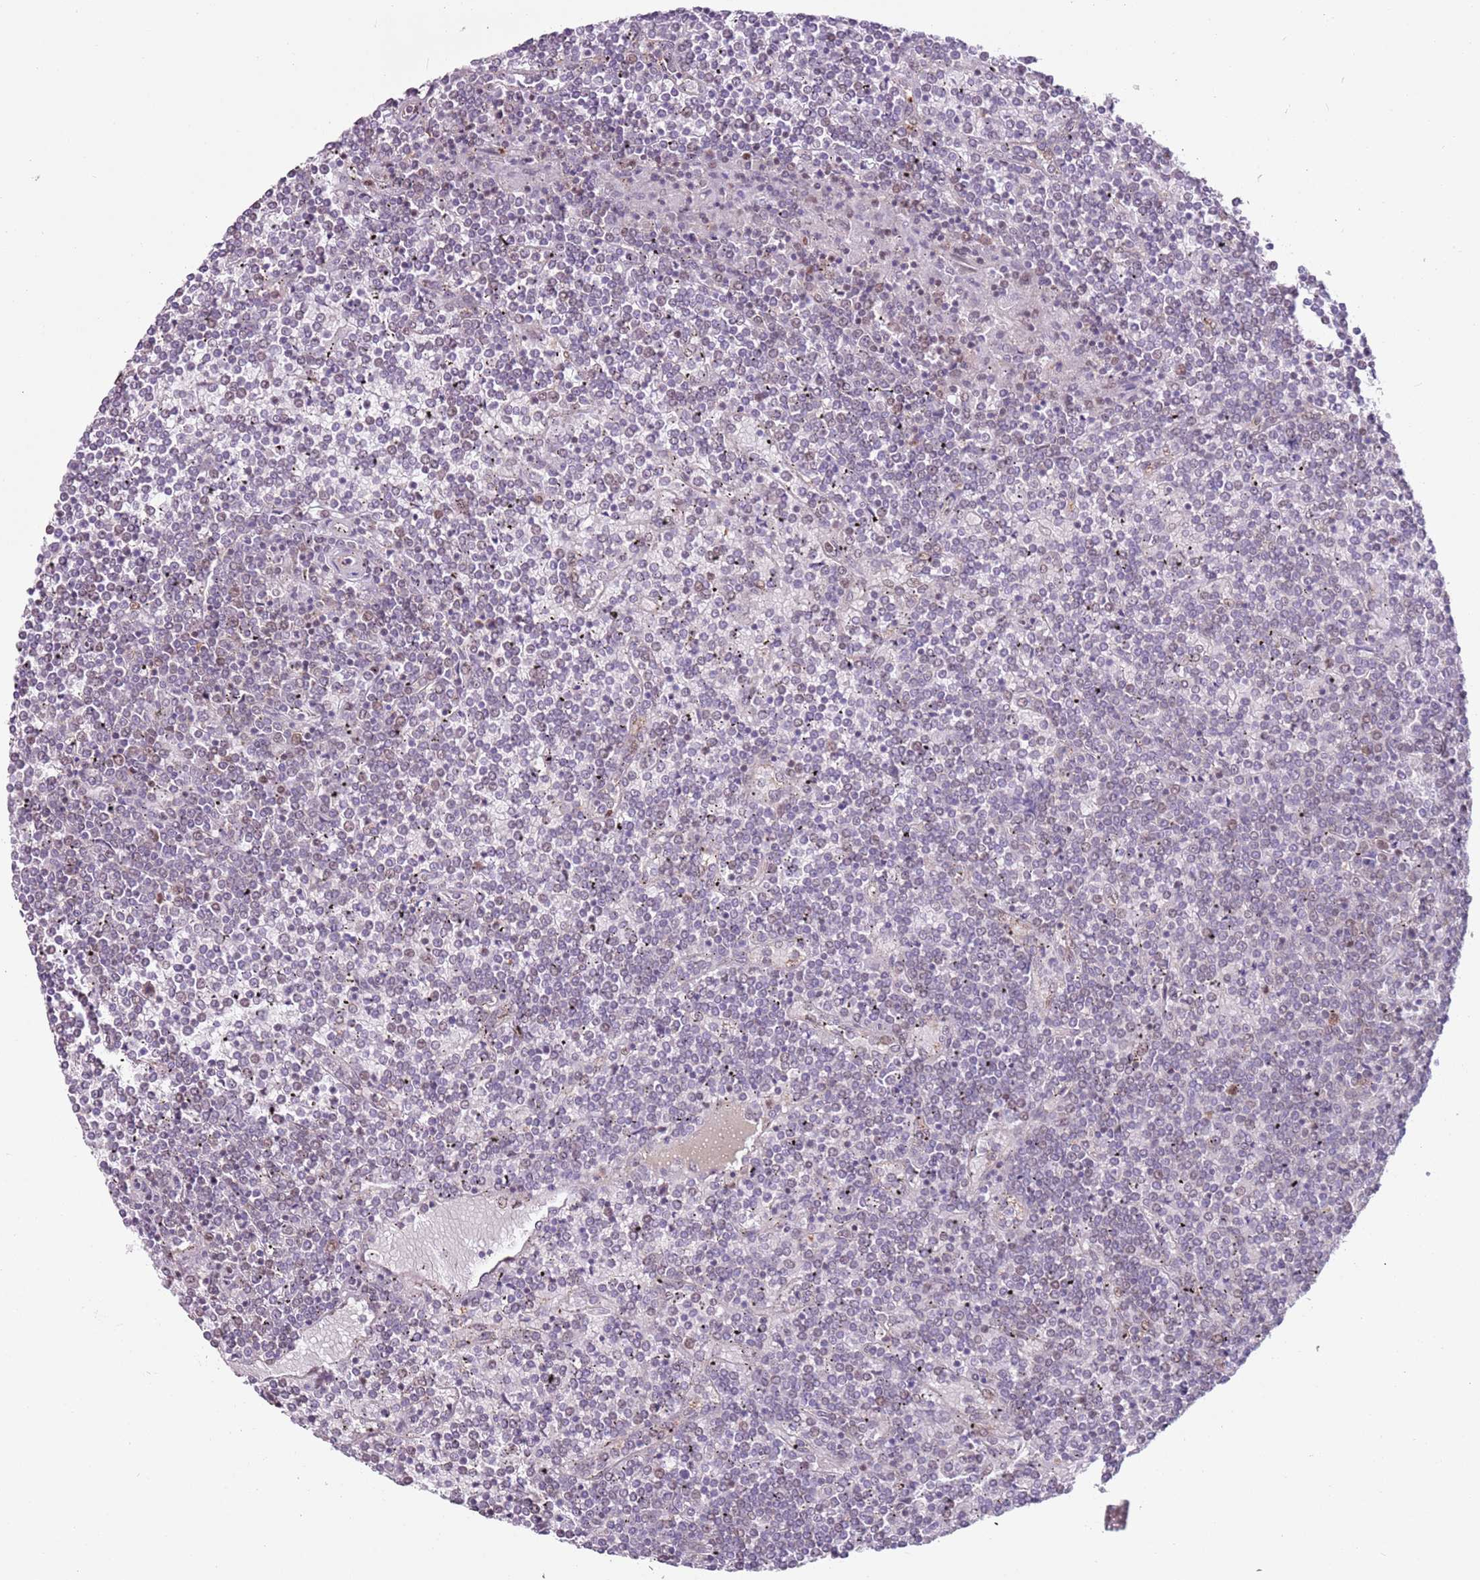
{"staining": {"intensity": "negative", "quantity": "none", "location": "none"}, "tissue": "lymphoma", "cell_type": "Tumor cells", "image_type": "cancer", "snomed": [{"axis": "morphology", "description": "Malignant lymphoma, non-Hodgkin's type, Low grade"}, {"axis": "topography", "description": "Spleen"}], "caption": "Histopathology image shows no significant protein staining in tumor cells of lymphoma.", "gene": "PSMD4", "patient": {"sex": "female", "age": 19}}